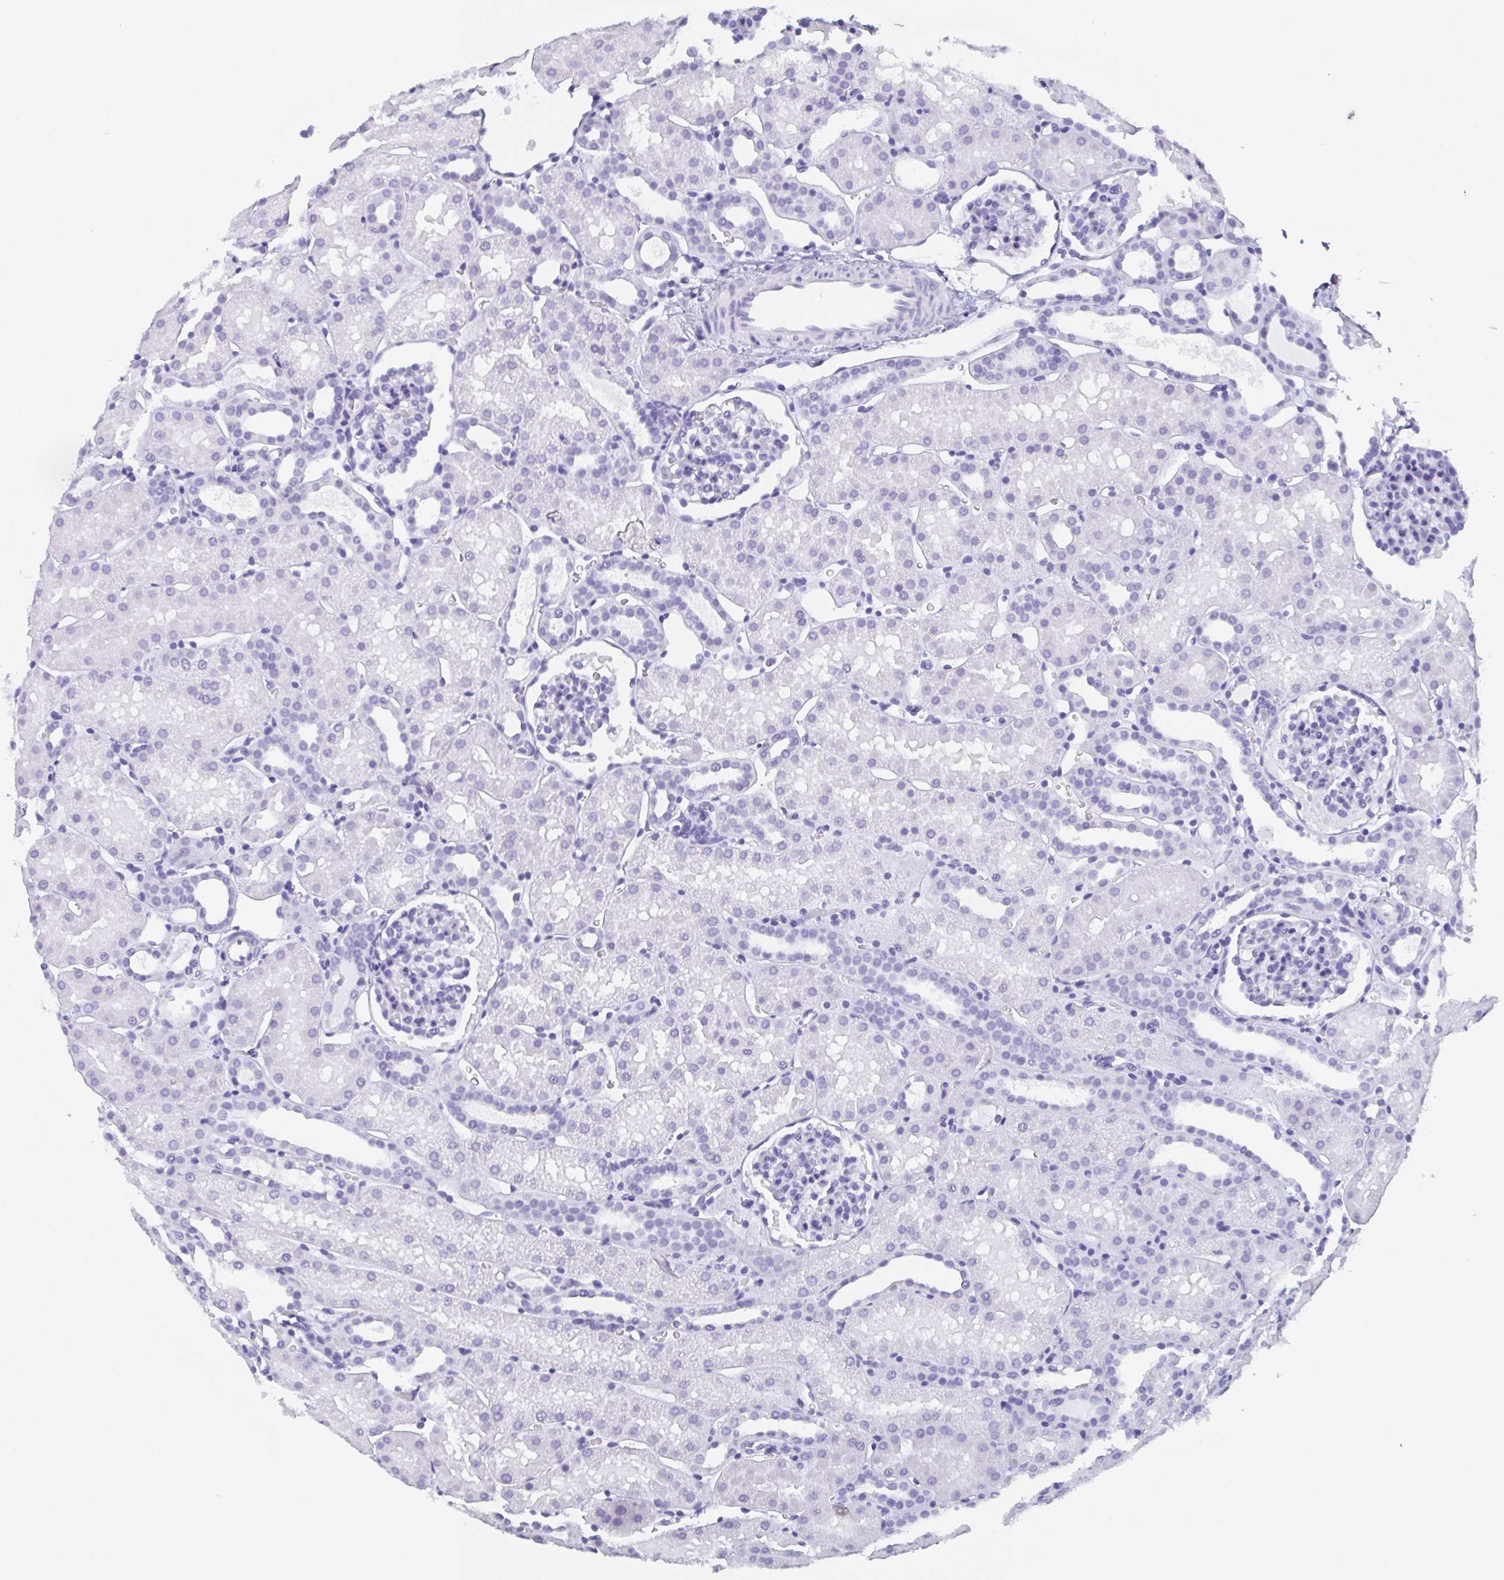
{"staining": {"intensity": "negative", "quantity": "none", "location": "none"}, "tissue": "kidney", "cell_type": "Cells in glomeruli", "image_type": "normal", "snomed": [{"axis": "morphology", "description": "Normal tissue, NOS"}, {"axis": "topography", "description": "Kidney"}], "caption": "High power microscopy histopathology image of an immunohistochemistry (IHC) photomicrograph of benign kidney, revealing no significant positivity in cells in glomeruli.", "gene": "AGFG2", "patient": {"sex": "male", "age": 2}}